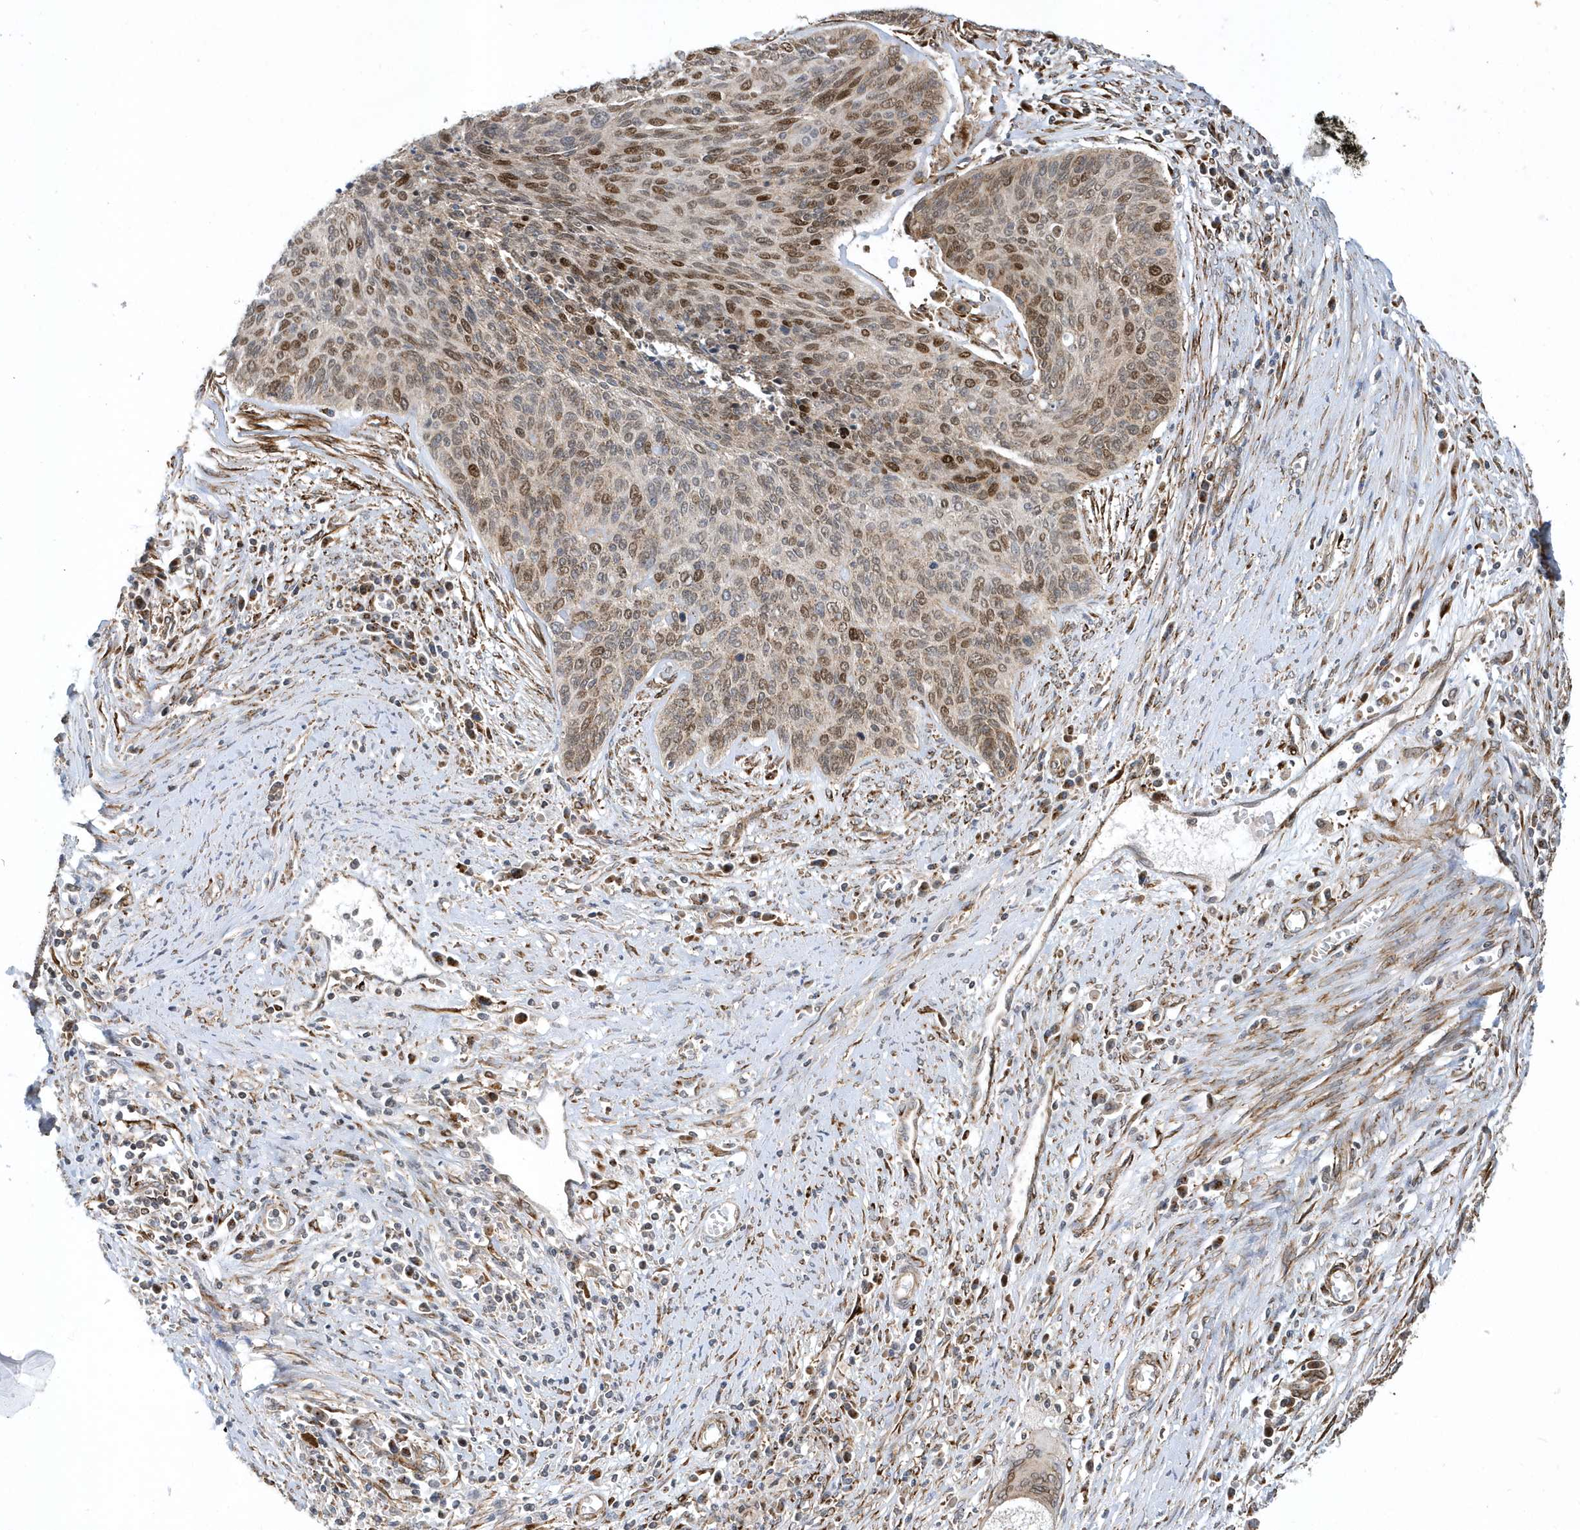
{"staining": {"intensity": "moderate", "quantity": ">75%", "location": "nuclear"}, "tissue": "cervical cancer", "cell_type": "Tumor cells", "image_type": "cancer", "snomed": [{"axis": "morphology", "description": "Squamous cell carcinoma, NOS"}, {"axis": "topography", "description": "Cervix"}], "caption": "The histopathology image displays a brown stain indicating the presence of a protein in the nuclear of tumor cells in cervical squamous cell carcinoma.", "gene": "HRH4", "patient": {"sex": "female", "age": 55}}